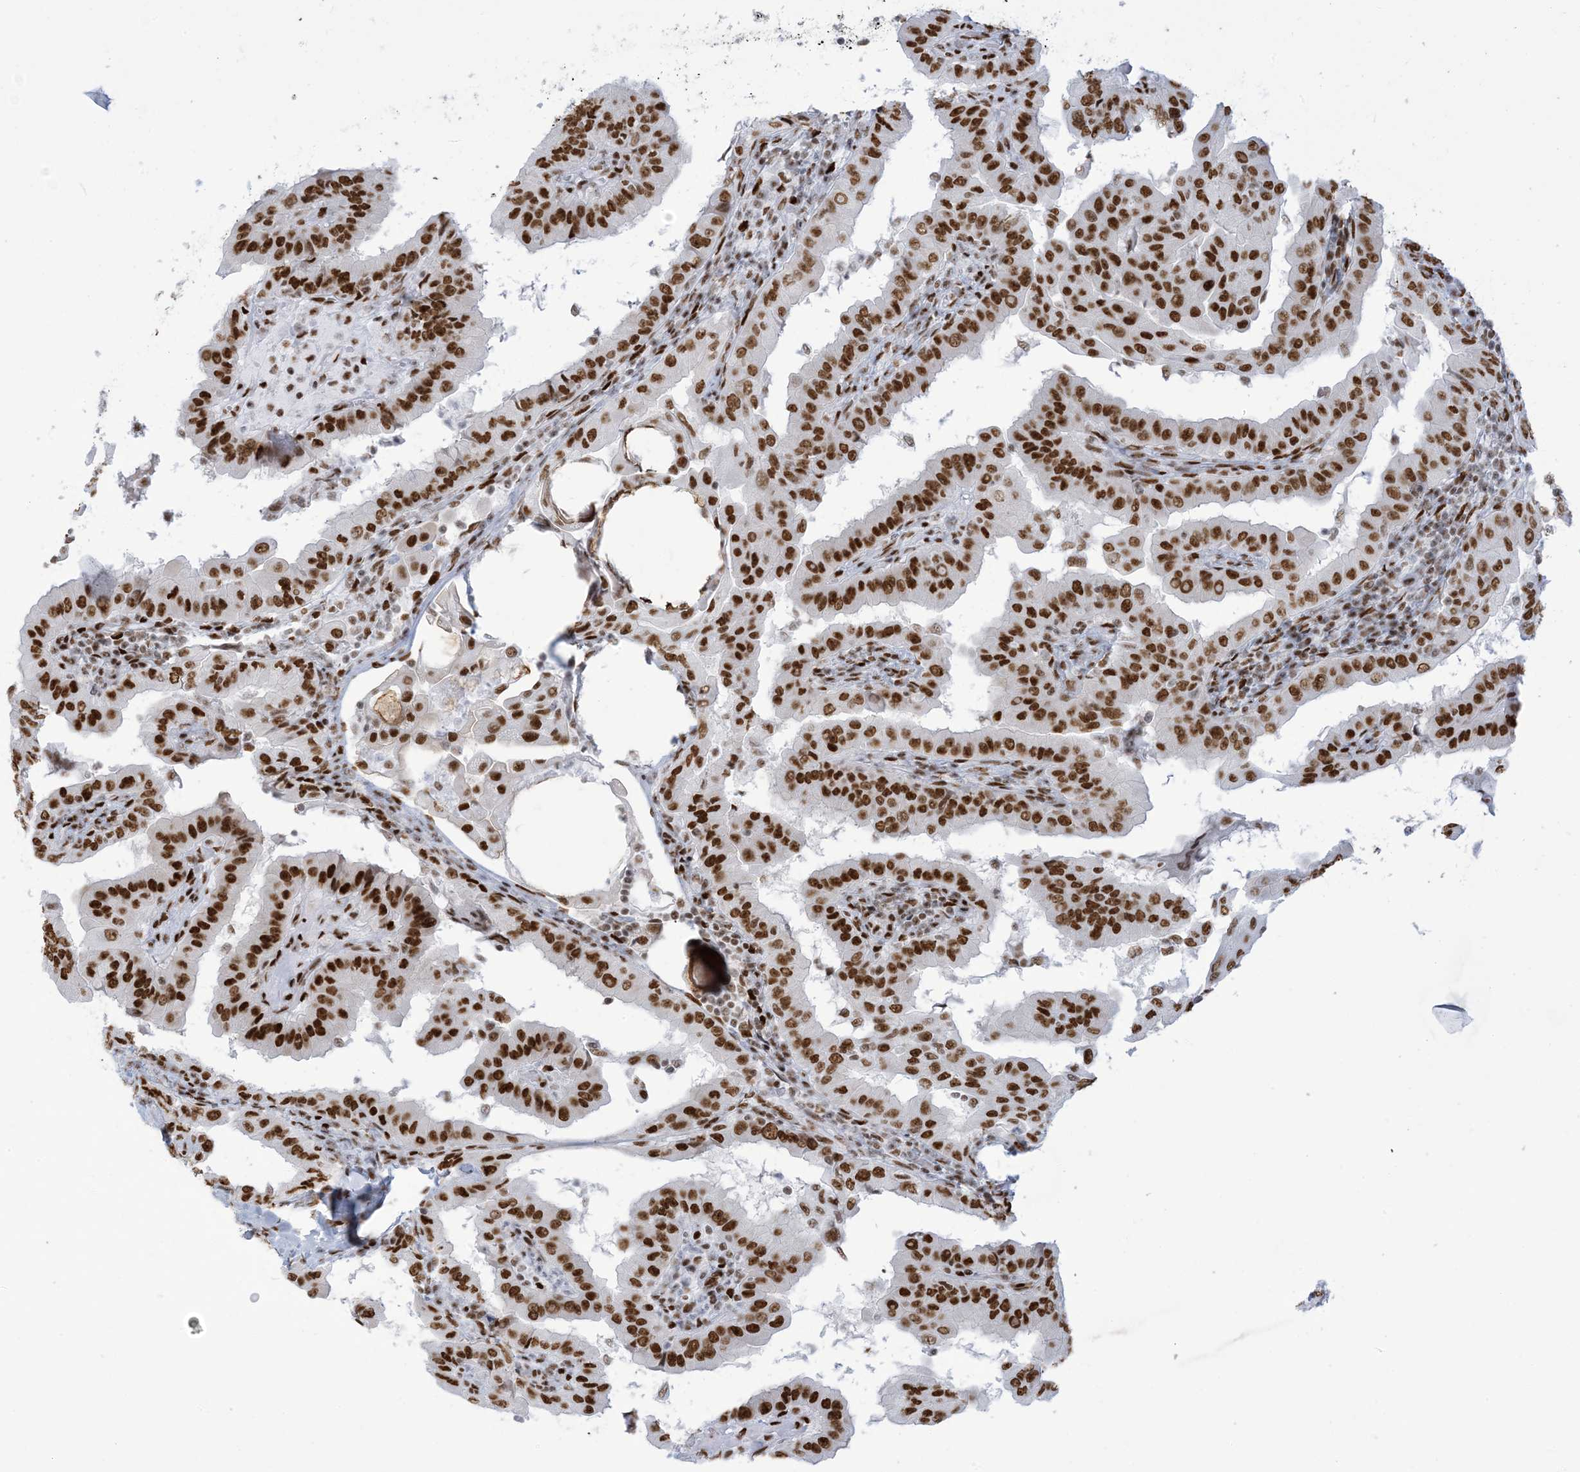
{"staining": {"intensity": "strong", "quantity": ">75%", "location": "nuclear"}, "tissue": "thyroid cancer", "cell_type": "Tumor cells", "image_type": "cancer", "snomed": [{"axis": "morphology", "description": "Papillary adenocarcinoma, NOS"}, {"axis": "topography", "description": "Thyroid gland"}], "caption": "The micrograph shows staining of thyroid papillary adenocarcinoma, revealing strong nuclear protein expression (brown color) within tumor cells.", "gene": "STAG1", "patient": {"sex": "male", "age": 33}}